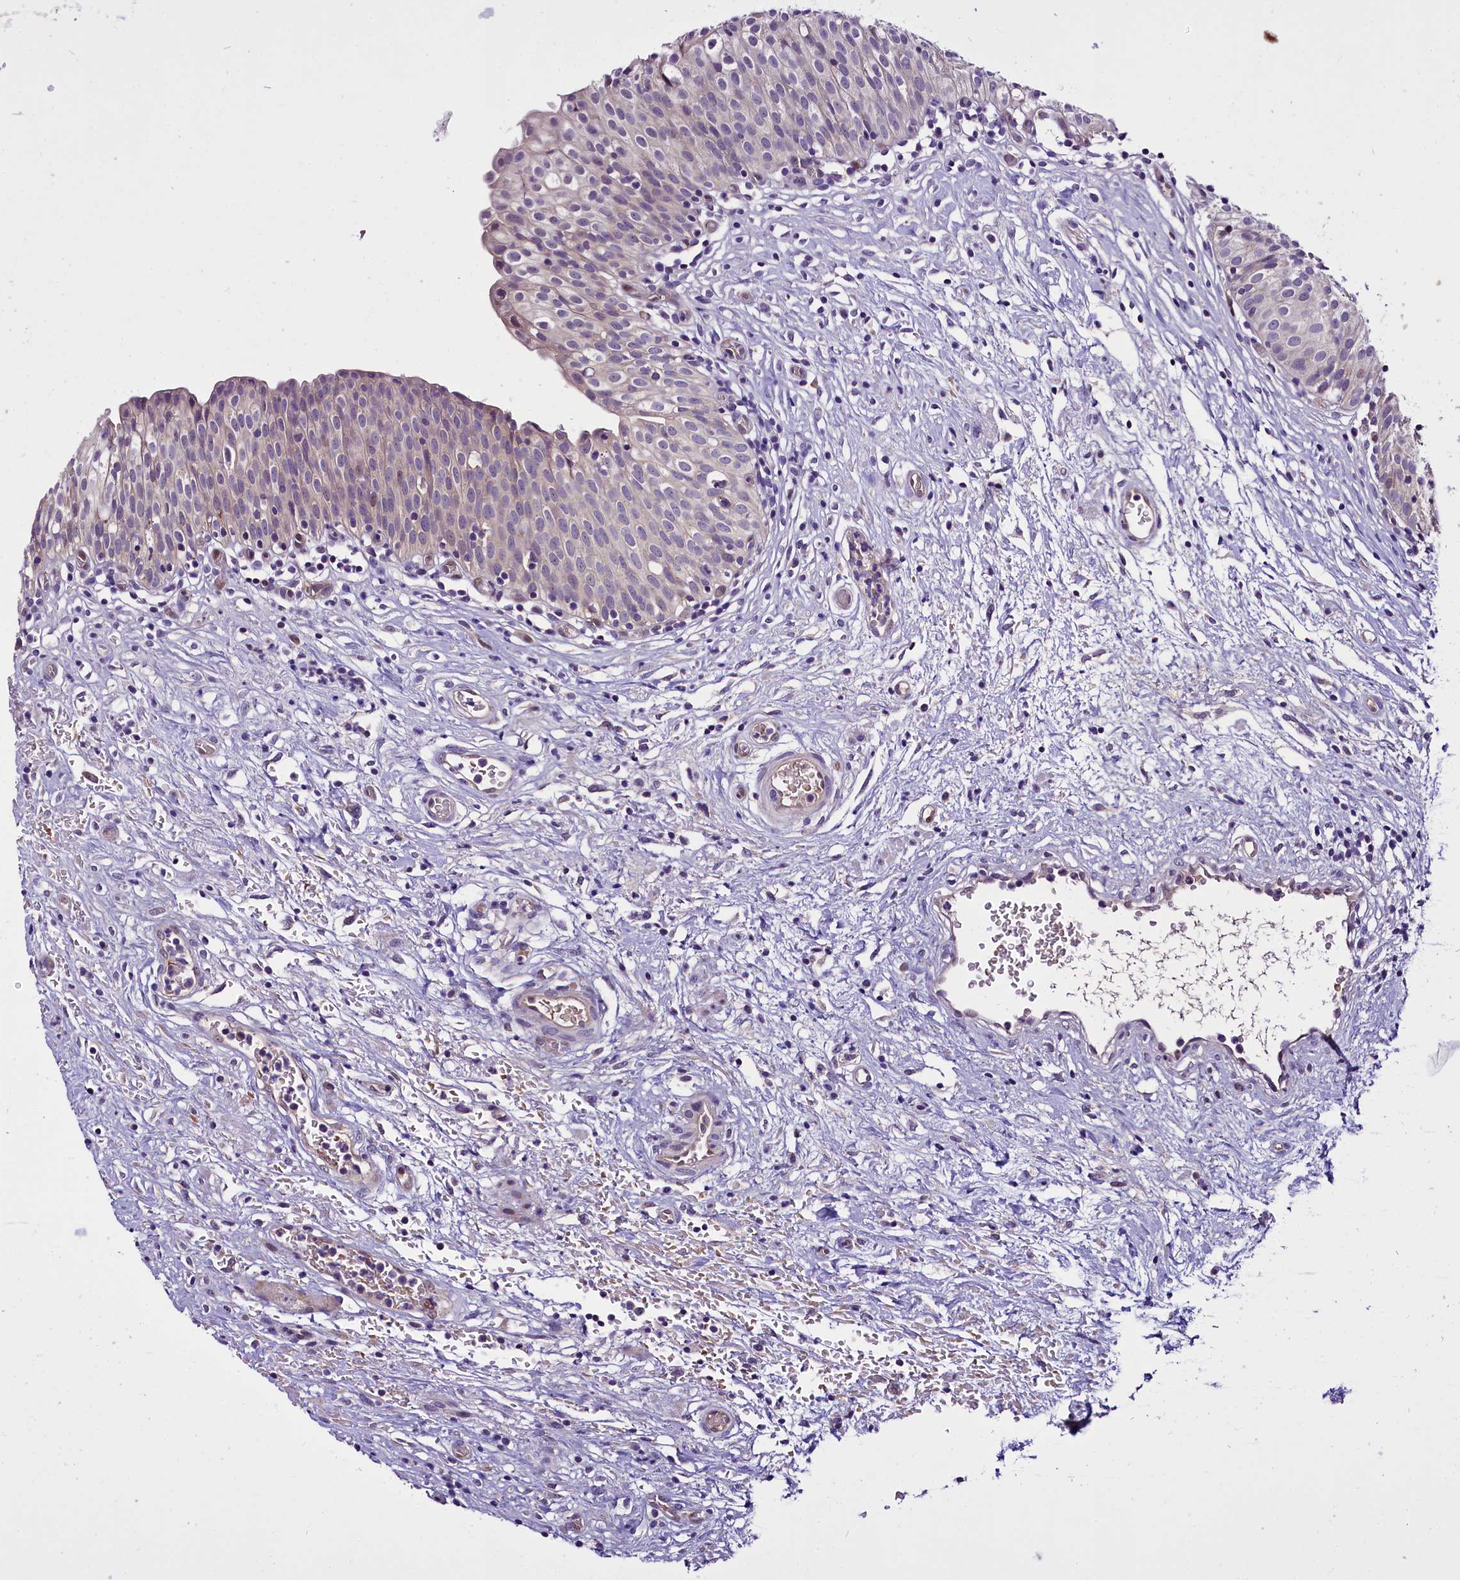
{"staining": {"intensity": "weak", "quantity": "<25%", "location": "cytoplasmic/membranous"}, "tissue": "urinary bladder", "cell_type": "Urothelial cells", "image_type": "normal", "snomed": [{"axis": "morphology", "description": "Normal tissue, NOS"}, {"axis": "topography", "description": "Urinary bladder"}], "caption": "Histopathology image shows no significant protein expression in urothelial cells of normal urinary bladder. Brightfield microscopy of immunohistochemistry (IHC) stained with DAB (brown) and hematoxylin (blue), captured at high magnification.", "gene": "C9orf40", "patient": {"sex": "male", "age": 55}}